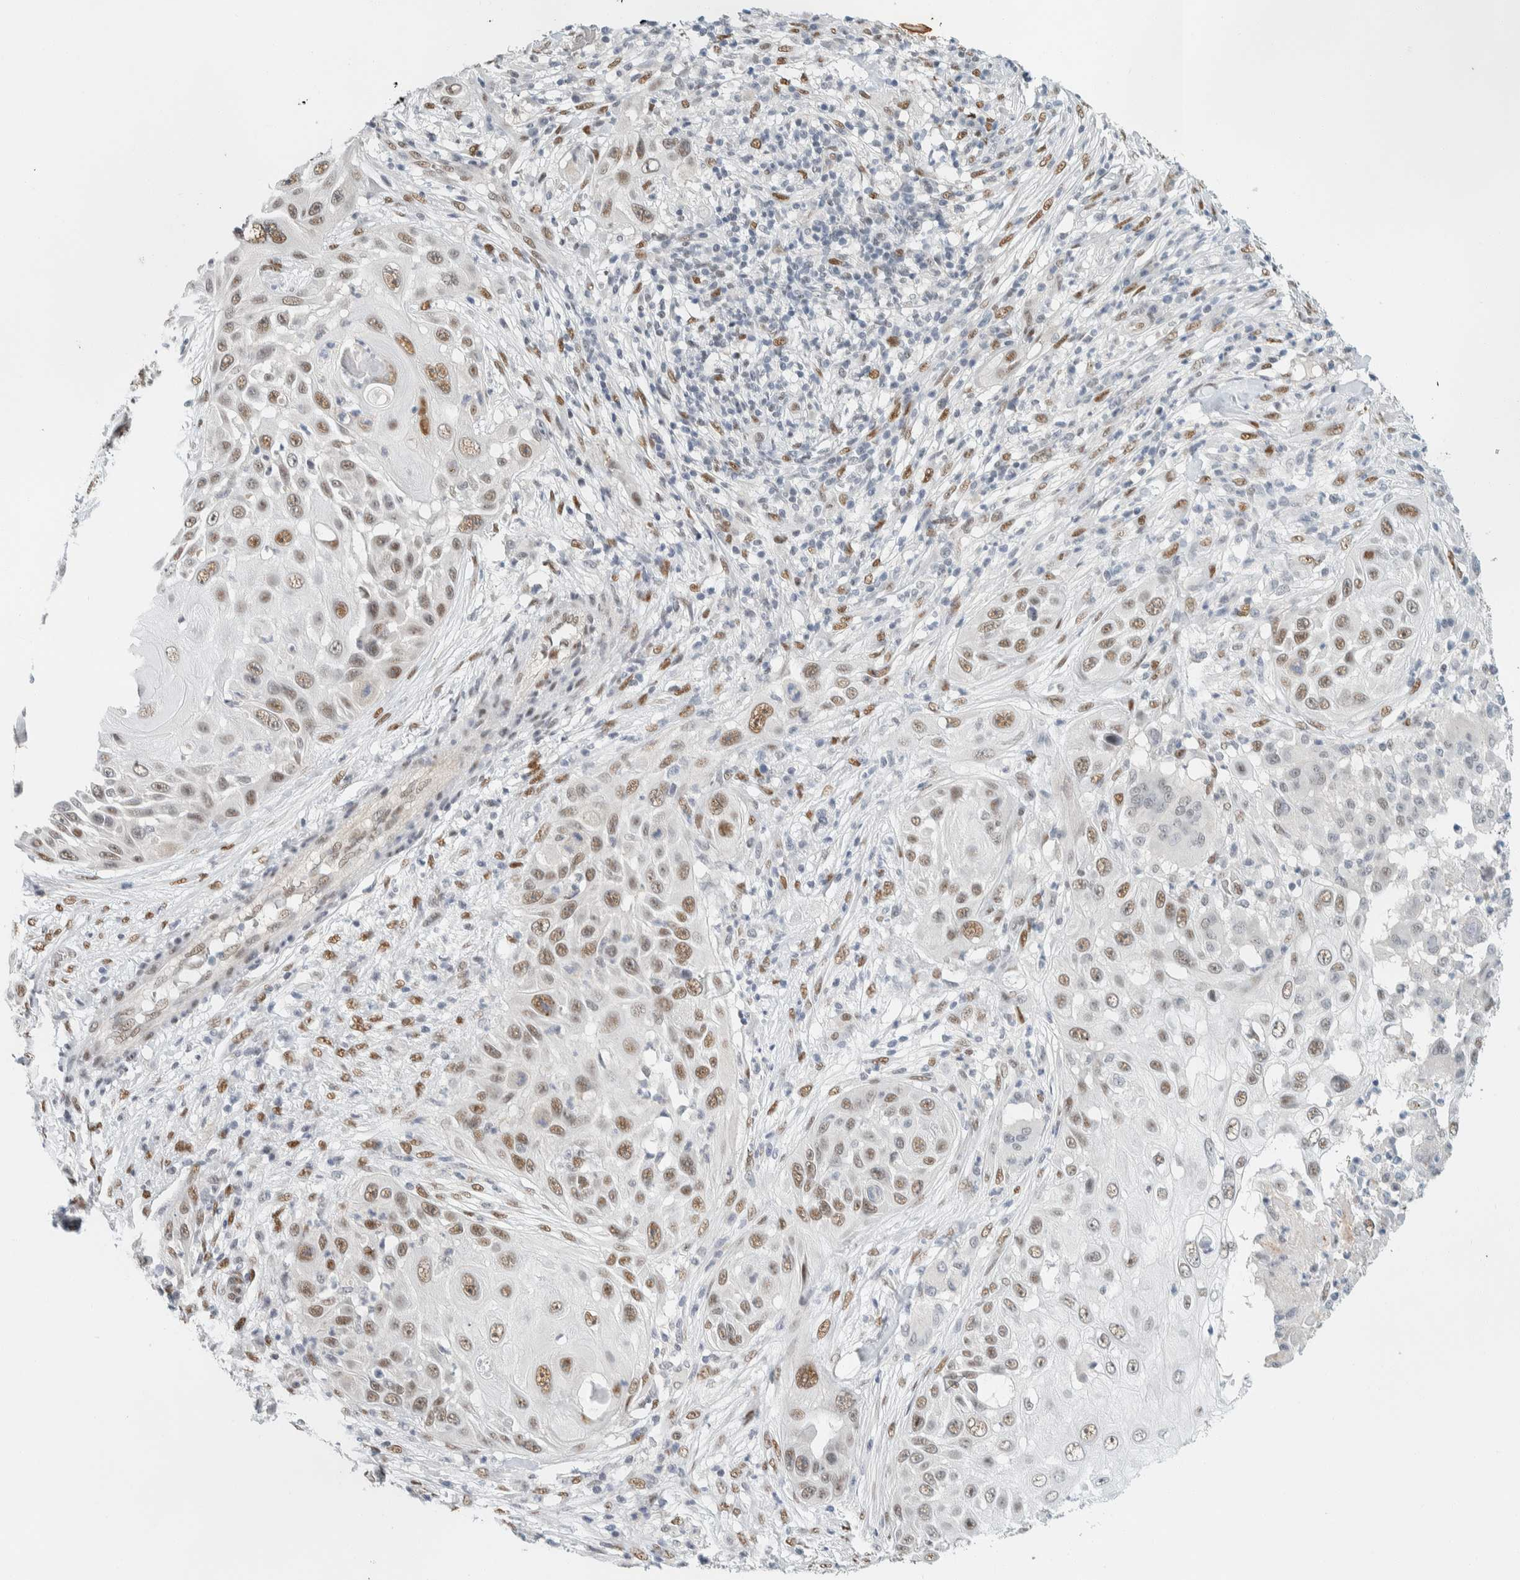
{"staining": {"intensity": "moderate", "quantity": "25%-75%", "location": "nuclear"}, "tissue": "skin cancer", "cell_type": "Tumor cells", "image_type": "cancer", "snomed": [{"axis": "morphology", "description": "Squamous cell carcinoma, NOS"}, {"axis": "topography", "description": "Skin"}], "caption": "The micrograph shows immunohistochemical staining of skin cancer. There is moderate nuclear expression is appreciated in about 25%-75% of tumor cells. The staining was performed using DAB to visualize the protein expression in brown, while the nuclei were stained in blue with hematoxylin (Magnification: 20x).", "gene": "ZNF683", "patient": {"sex": "female", "age": 44}}